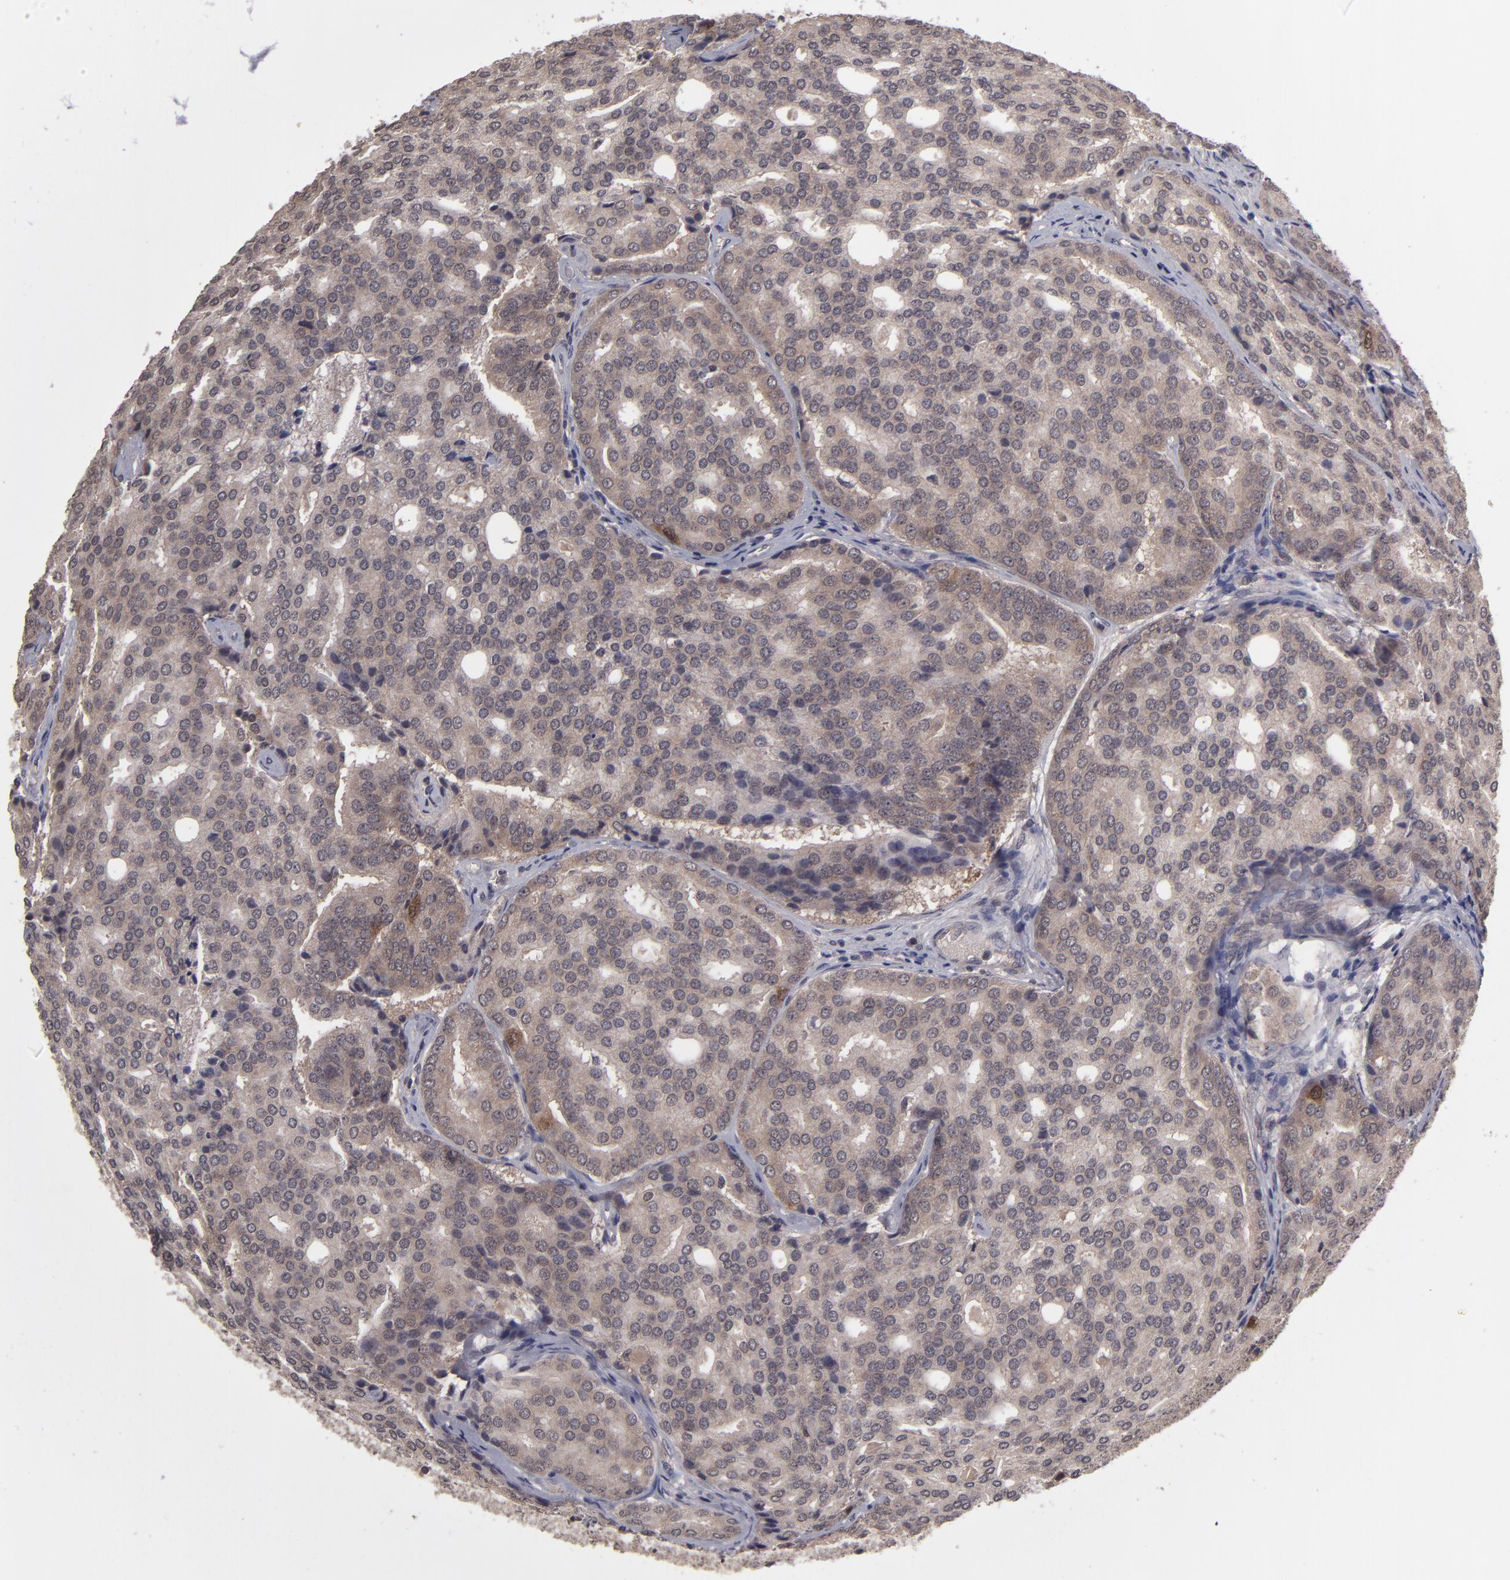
{"staining": {"intensity": "moderate", "quantity": ">75%", "location": "cytoplasmic/membranous"}, "tissue": "prostate cancer", "cell_type": "Tumor cells", "image_type": "cancer", "snomed": [{"axis": "morphology", "description": "Adenocarcinoma, High grade"}, {"axis": "topography", "description": "Prostate"}], "caption": "Prostate cancer (adenocarcinoma (high-grade)) stained for a protein (brown) exhibits moderate cytoplasmic/membranous positive staining in about >75% of tumor cells.", "gene": "TYMS", "patient": {"sex": "male", "age": 64}}